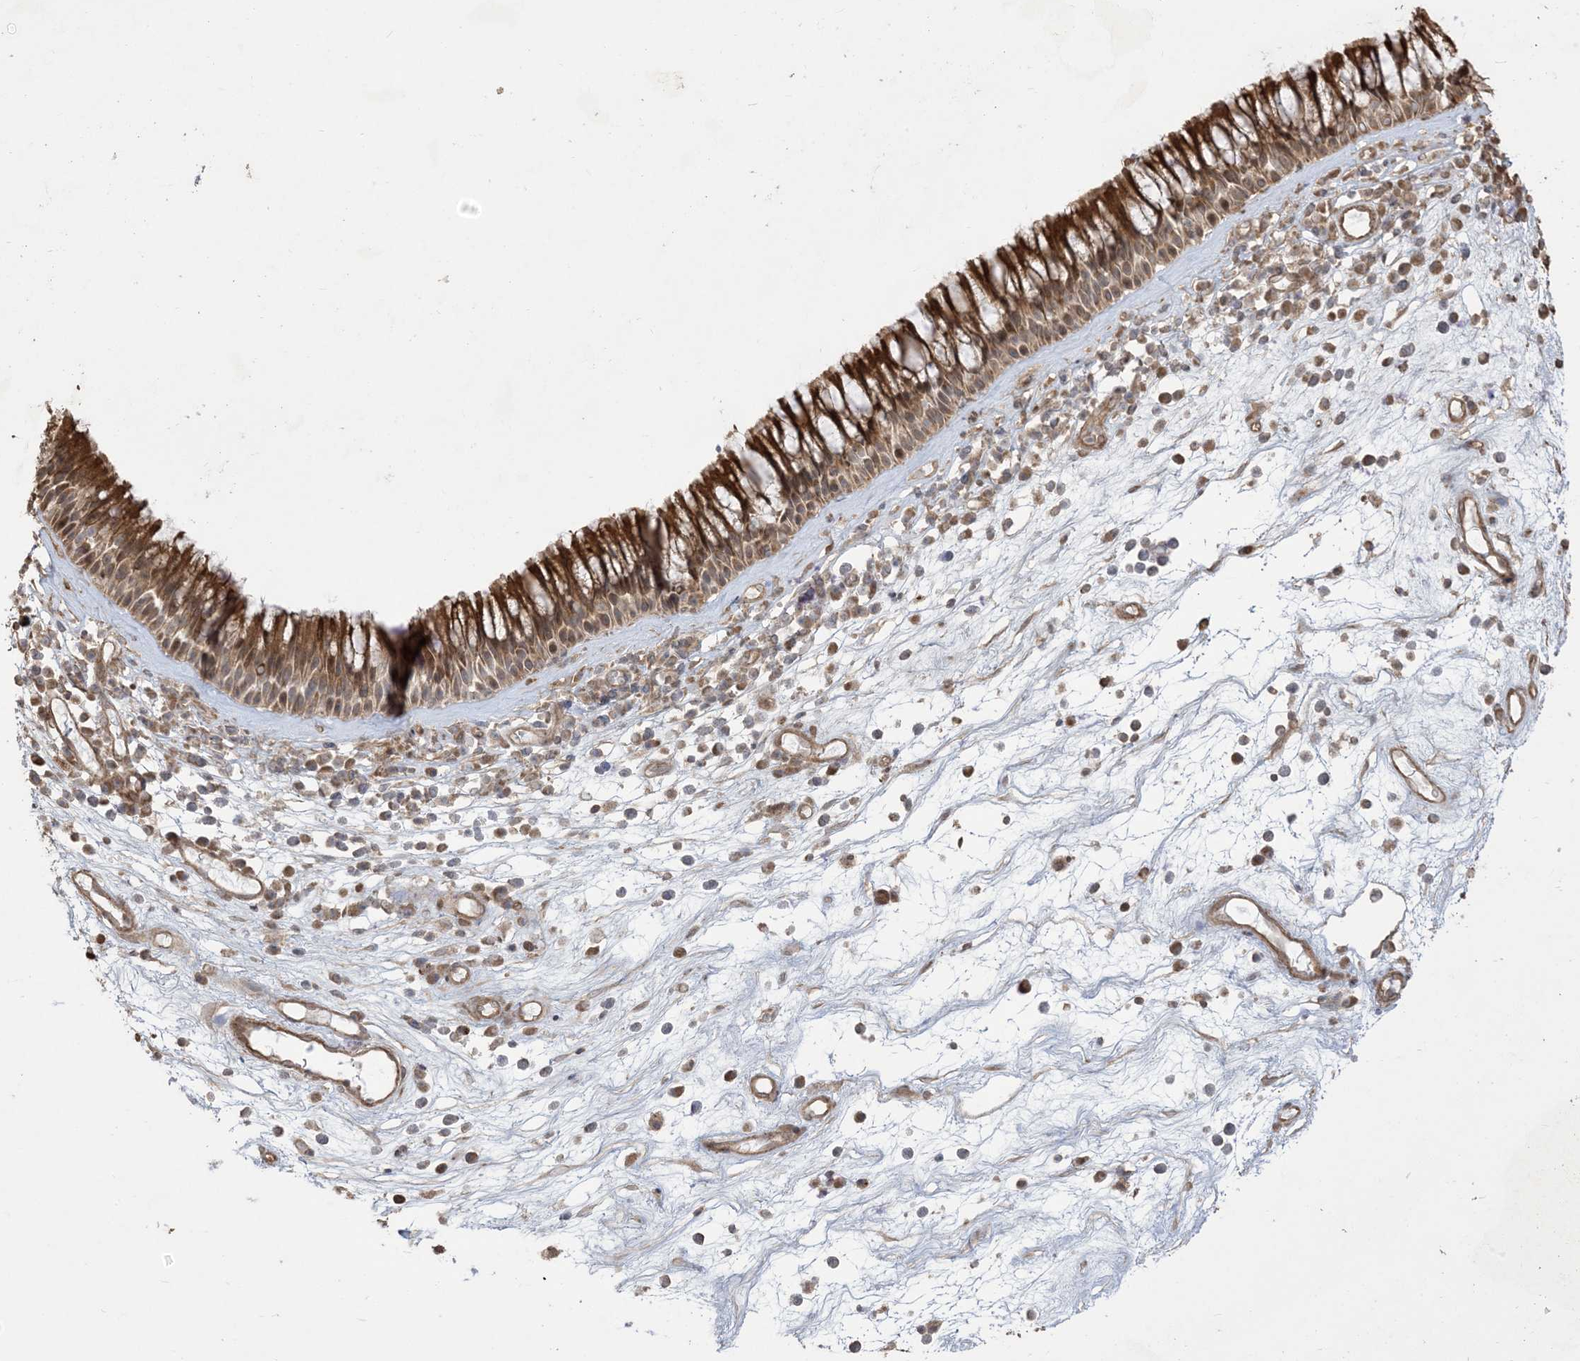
{"staining": {"intensity": "strong", "quantity": ">75%", "location": "cytoplasmic/membranous"}, "tissue": "nasopharynx", "cell_type": "Respiratory epithelial cells", "image_type": "normal", "snomed": [{"axis": "morphology", "description": "Normal tissue, NOS"}, {"axis": "morphology", "description": "Inflammation, NOS"}, {"axis": "morphology", "description": "Malignant melanoma, Metastatic site"}, {"axis": "topography", "description": "Nasopharynx"}], "caption": "This micrograph exhibits immunohistochemistry (IHC) staining of normal nasopharynx, with high strong cytoplasmic/membranous expression in approximately >75% of respiratory epithelial cells.", "gene": "KLHL18", "patient": {"sex": "male", "age": 70}}